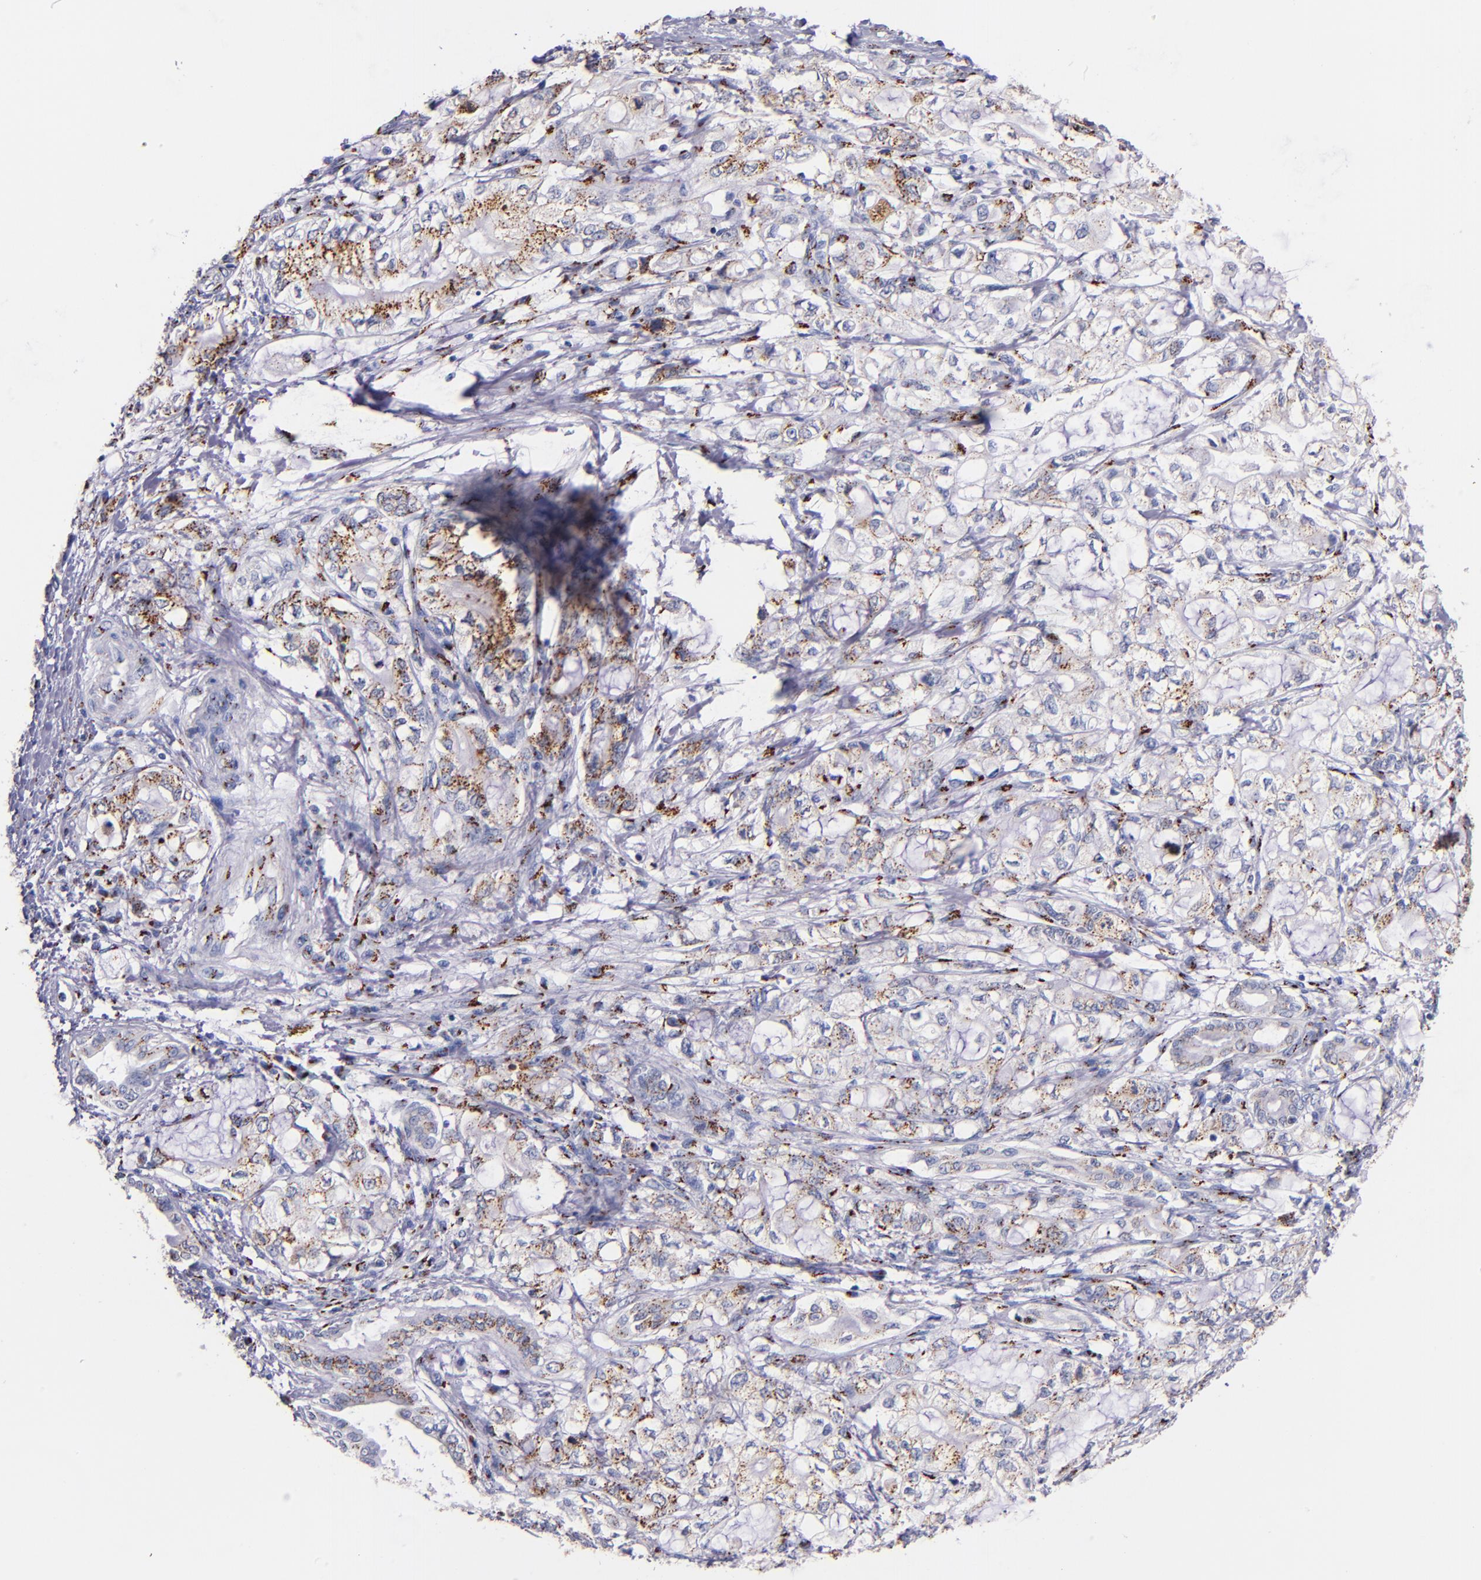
{"staining": {"intensity": "moderate", "quantity": "<25%", "location": "cytoplasmic/membranous"}, "tissue": "pancreatic cancer", "cell_type": "Tumor cells", "image_type": "cancer", "snomed": [{"axis": "morphology", "description": "Adenocarcinoma, NOS"}, {"axis": "topography", "description": "Pancreas"}], "caption": "High-magnification brightfield microscopy of adenocarcinoma (pancreatic) stained with DAB (brown) and counterstained with hematoxylin (blue). tumor cells exhibit moderate cytoplasmic/membranous expression is seen in approximately<25% of cells.", "gene": "GOLIM4", "patient": {"sex": "male", "age": 79}}